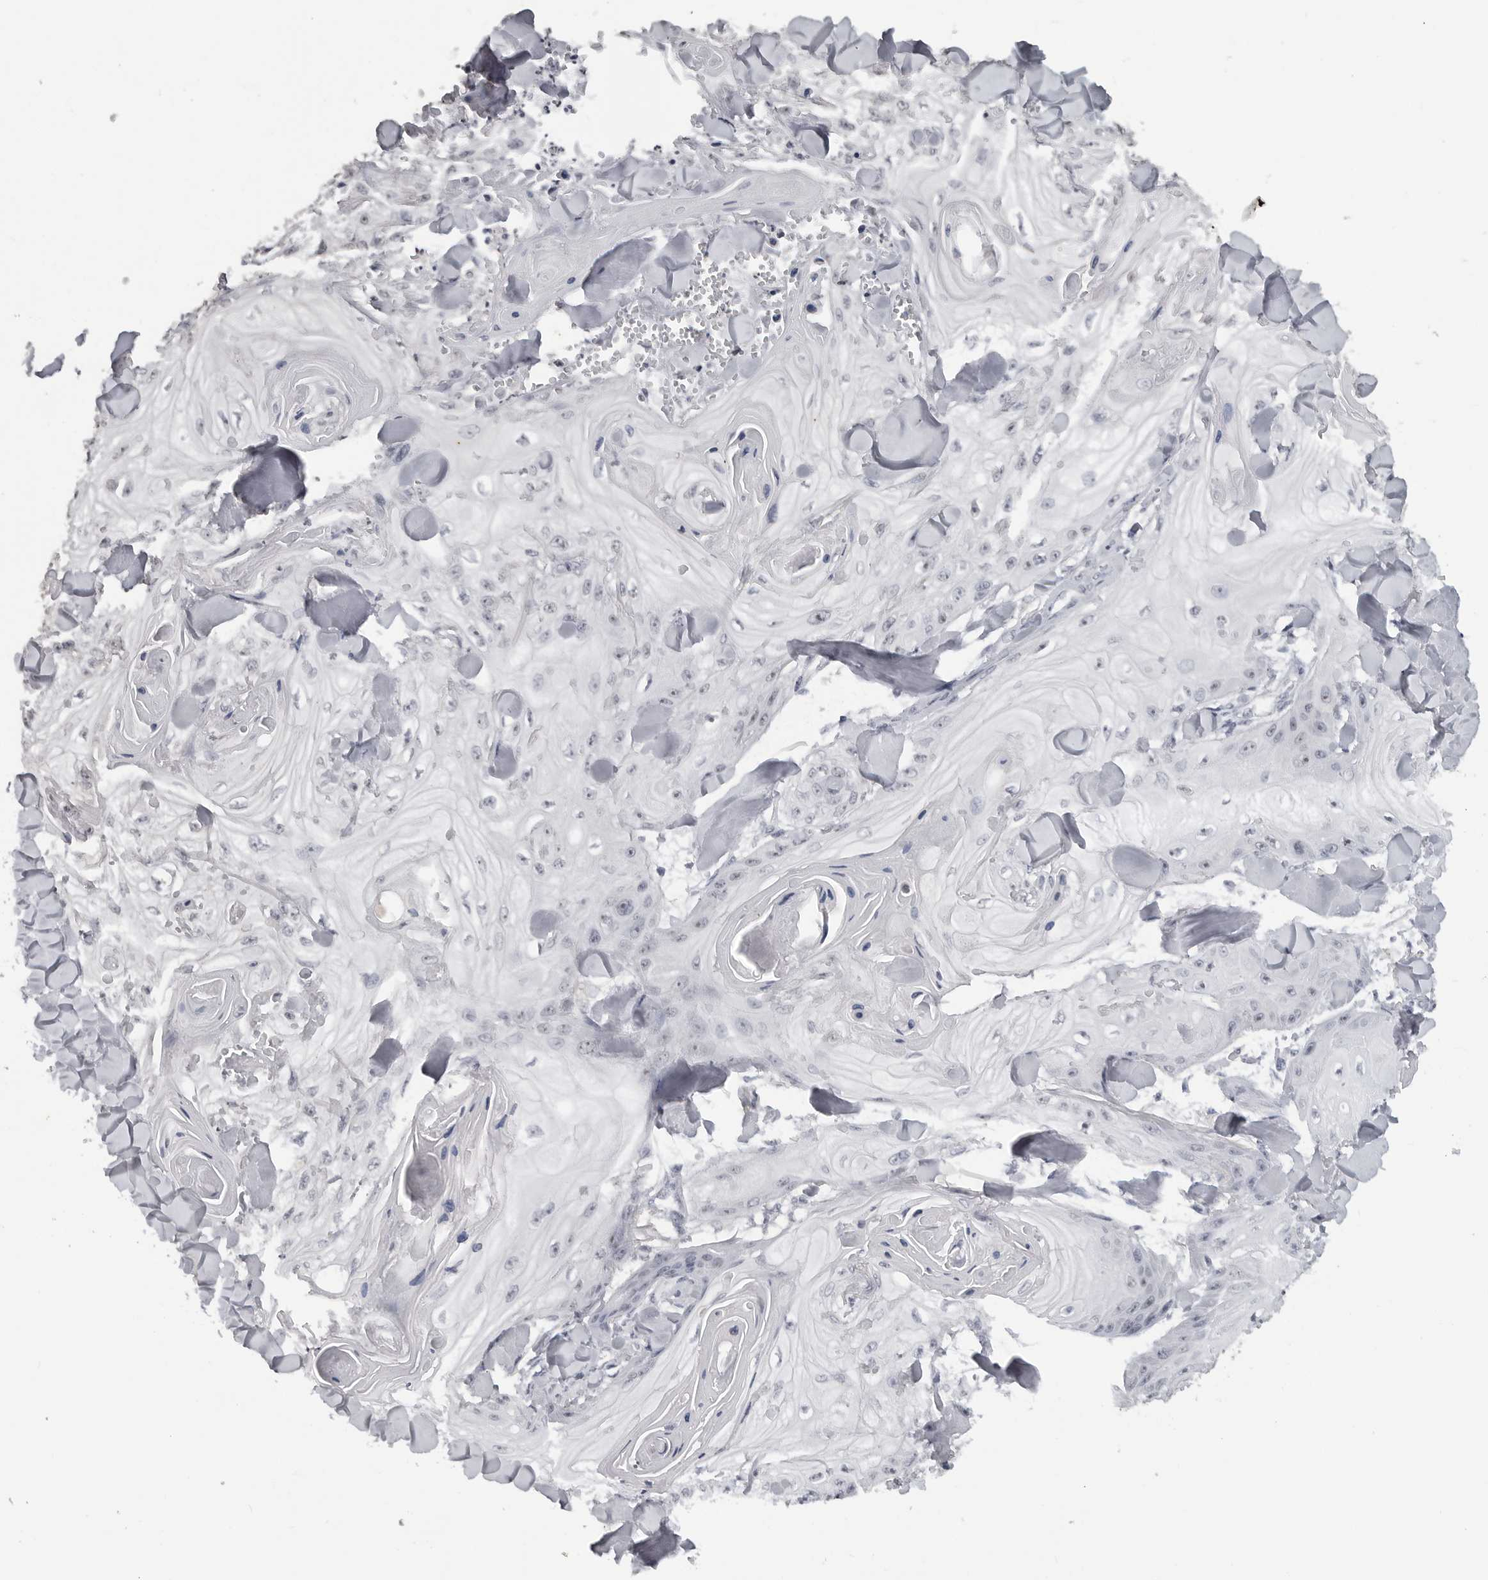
{"staining": {"intensity": "moderate", "quantity": "<25%", "location": "nuclear"}, "tissue": "skin cancer", "cell_type": "Tumor cells", "image_type": "cancer", "snomed": [{"axis": "morphology", "description": "Squamous cell carcinoma, NOS"}, {"axis": "topography", "description": "Skin"}], "caption": "High-power microscopy captured an immunohistochemistry (IHC) histopathology image of squamous cell carcinoma (skin), revealing moderate nuclear expression in approximately <25% of tumor cells. The protein is shown in brown color, while the nuclei are stained blue.", "gene": "DDX54", "patient": {"sex": "male", "age": 74}}